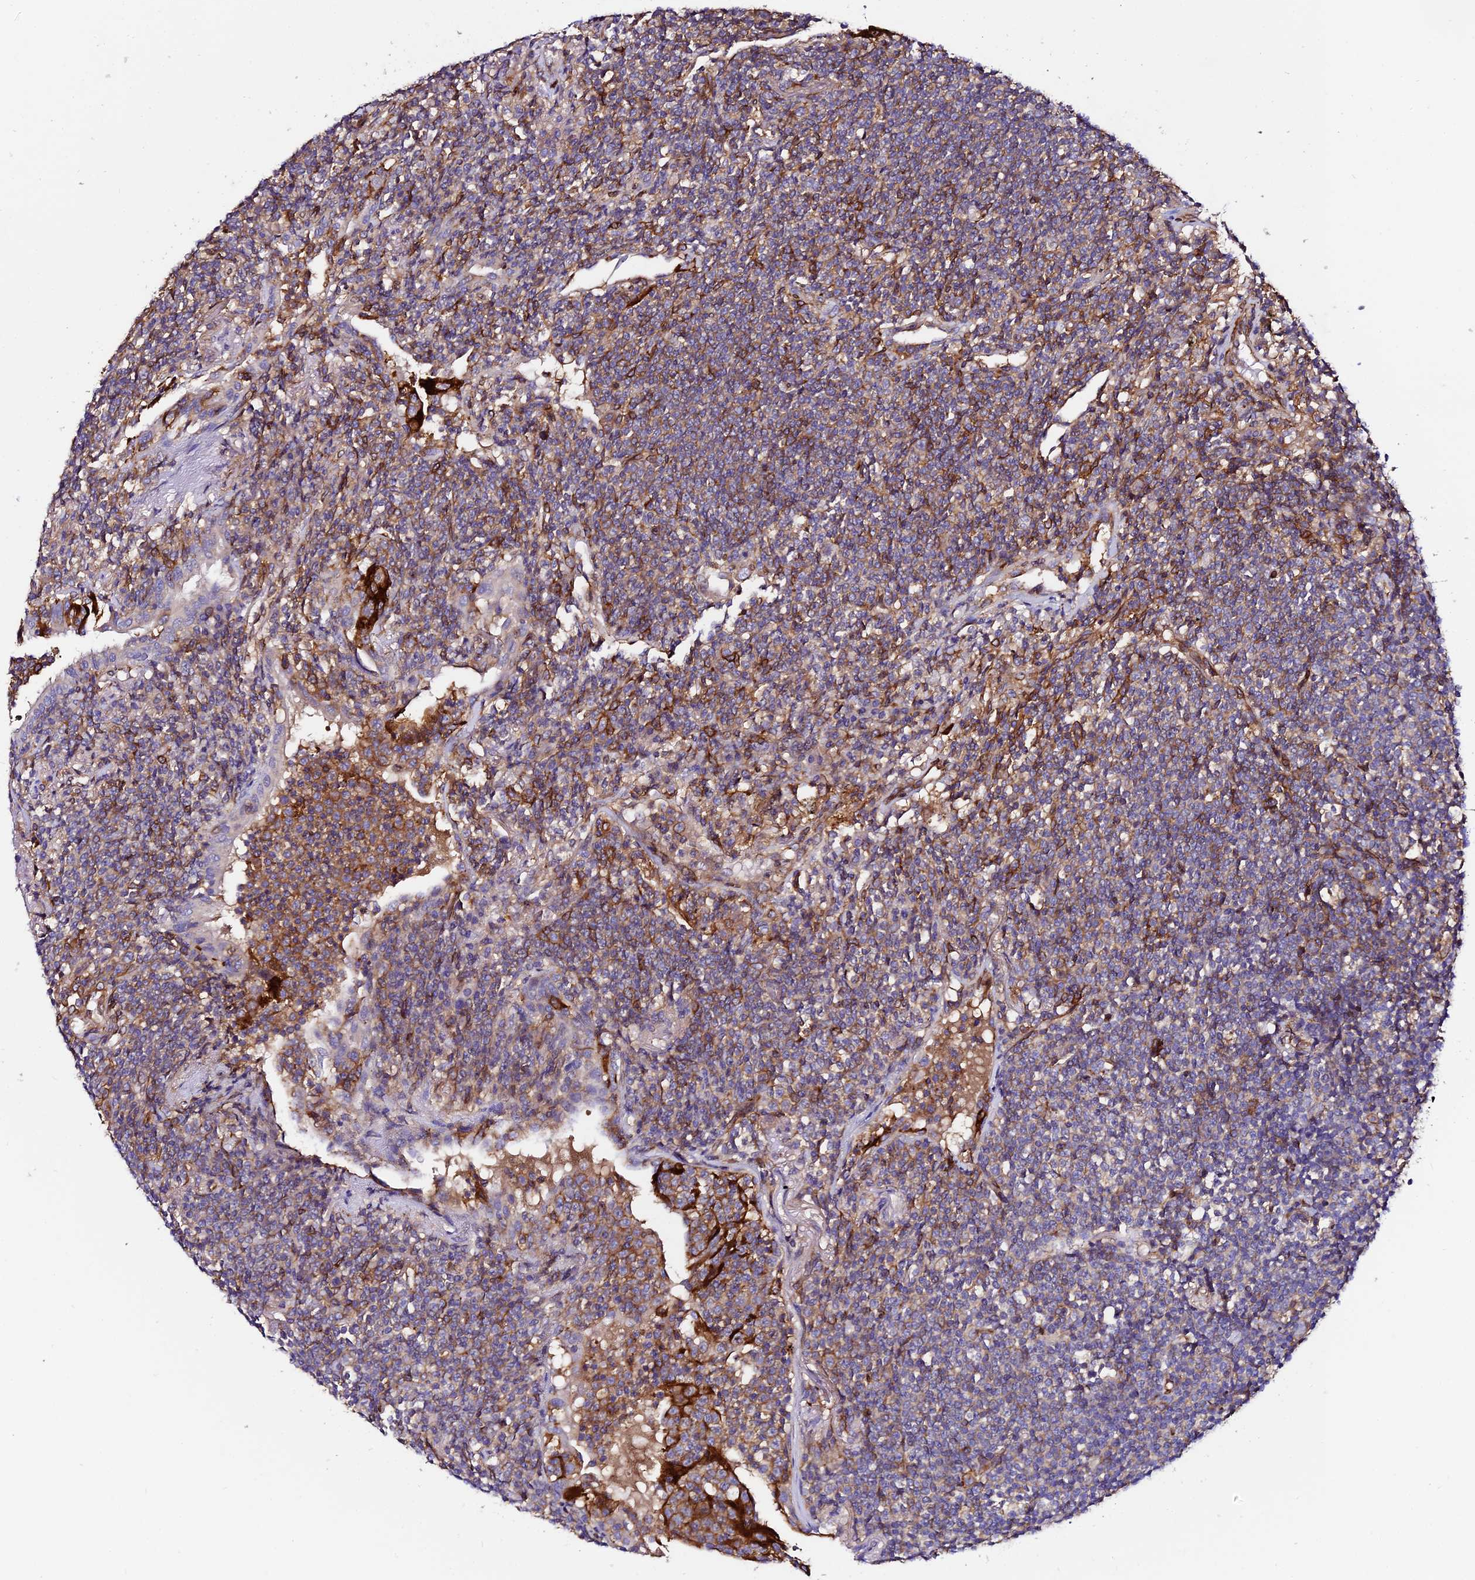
{"staining": {"intensity": "moderate", "quantity": "<25%", "location": "cytoplasmic/membranous"}, "tissue": "lymphoma", "cell_type": "Tumor cells", "image_type": "cancer", "snomed": [{"axis": "morphology", "description": "Malignant lymphoma, non-Hodgkin's type, Low grade"}, {"axis": "topography", "description": "Lung"}], "caption": "This micrograph shows low-grade malignant lymphoma, non-Hodgkin's type stained with immunohistochemistry to label a protein in brown. The cytoplasmic/membranous of tumor cells show moderate positivity for the protein. Nuclei are counter-stained blue.", "gene": "TRPV2", "patient": {"sex": "female", "age": 71}}